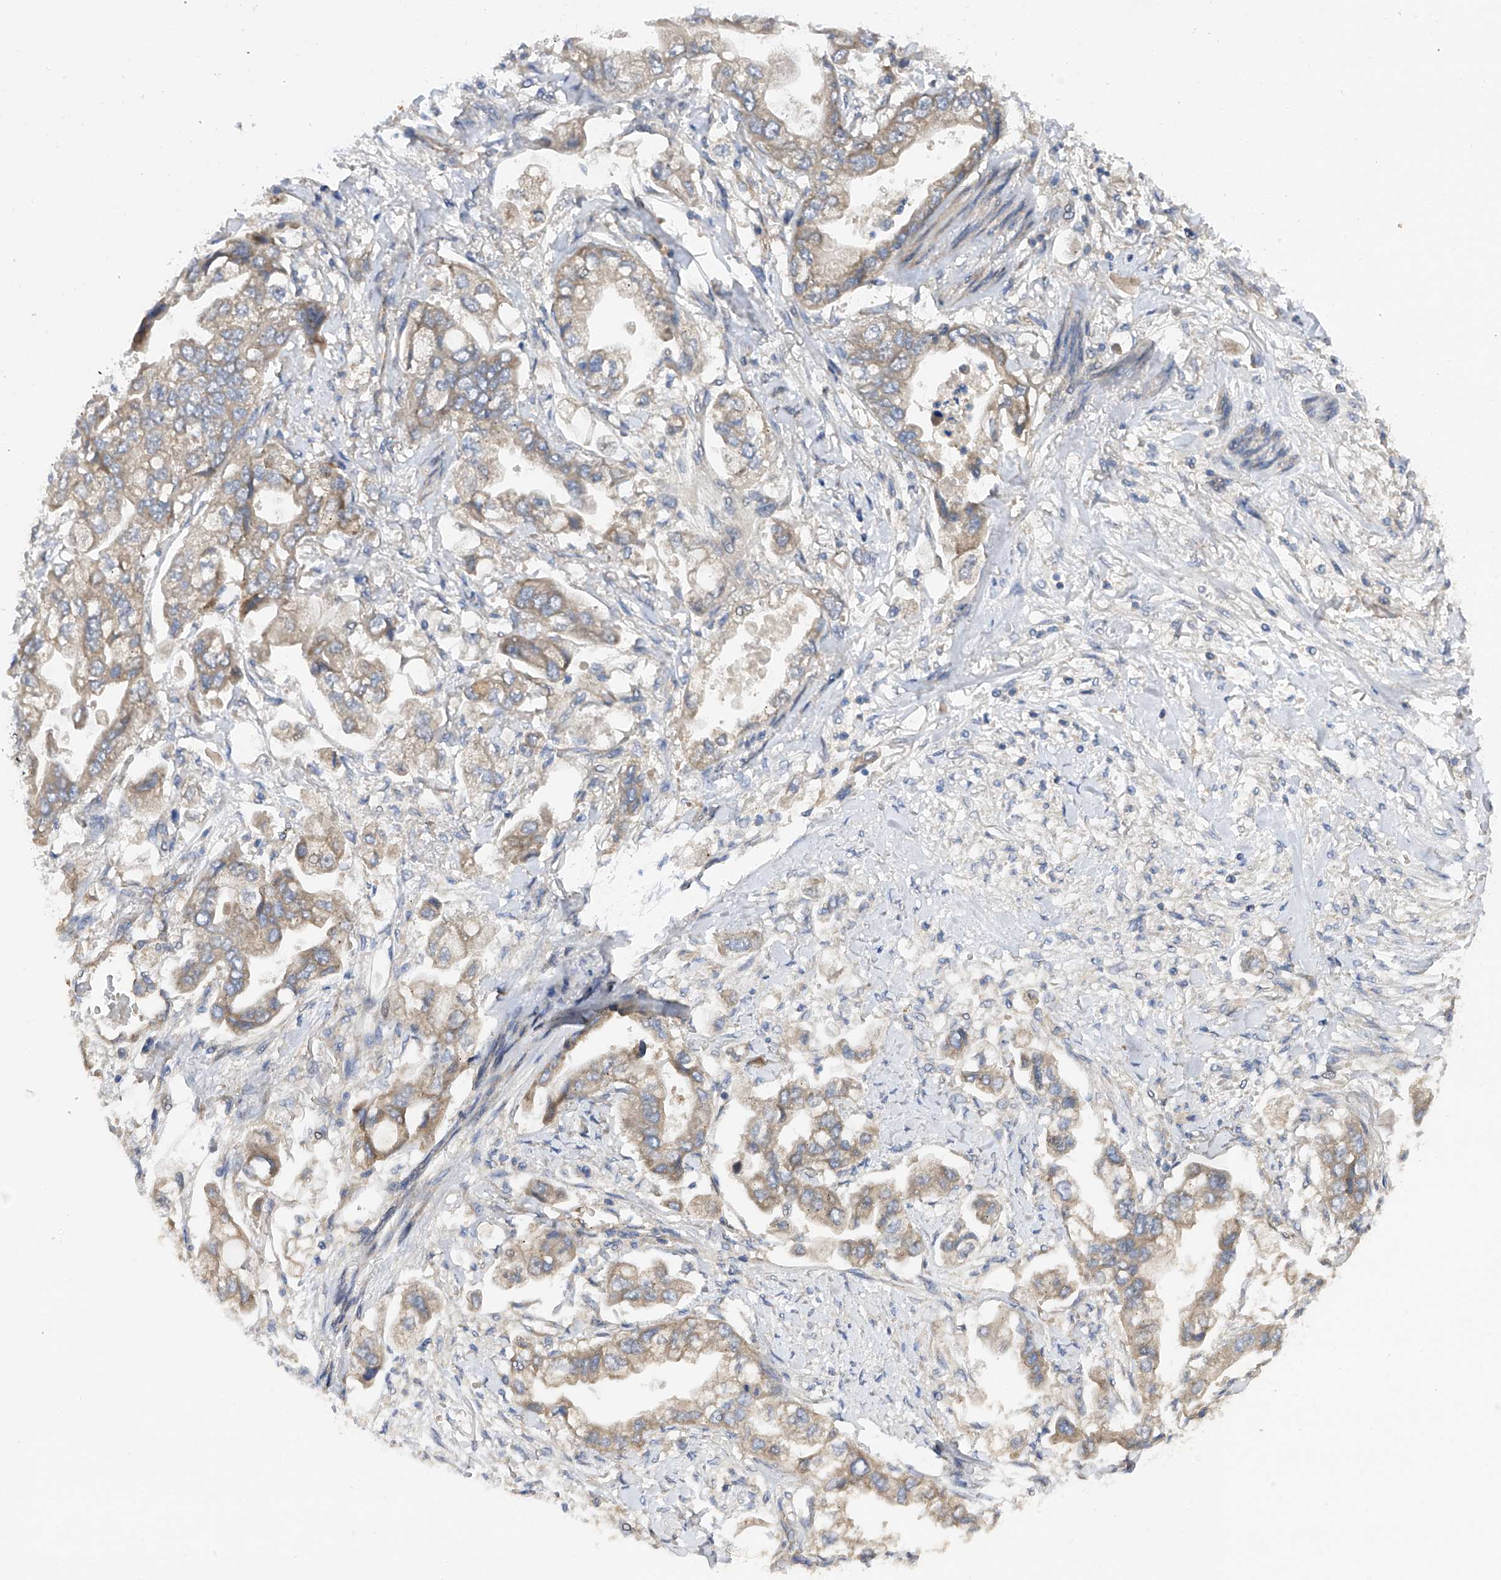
{"staining": {"intensity": "weak", "quantity": ">75%", "location": "cytoplasmic/membranous"}, "tissue": "stomach cancer", "cell_type": "Tumor cells", "image_type": "cancer", "snomed": [{"axis": "morphology", "description": "Adenocarcinoma, NOS"}, {"axis": "topography", "description": "Stomach"}], "caption": "Protein staining of stomach cancer (adenocarcinoma) tissue demonstrates weak cytoplasmic/membranous staining in approximately >75% of tumor cells. (Brightfield microscopy of DAB IHC at high magnification).", "gene": "PTK2", "patient": {"sex": "male", "age": 62}}